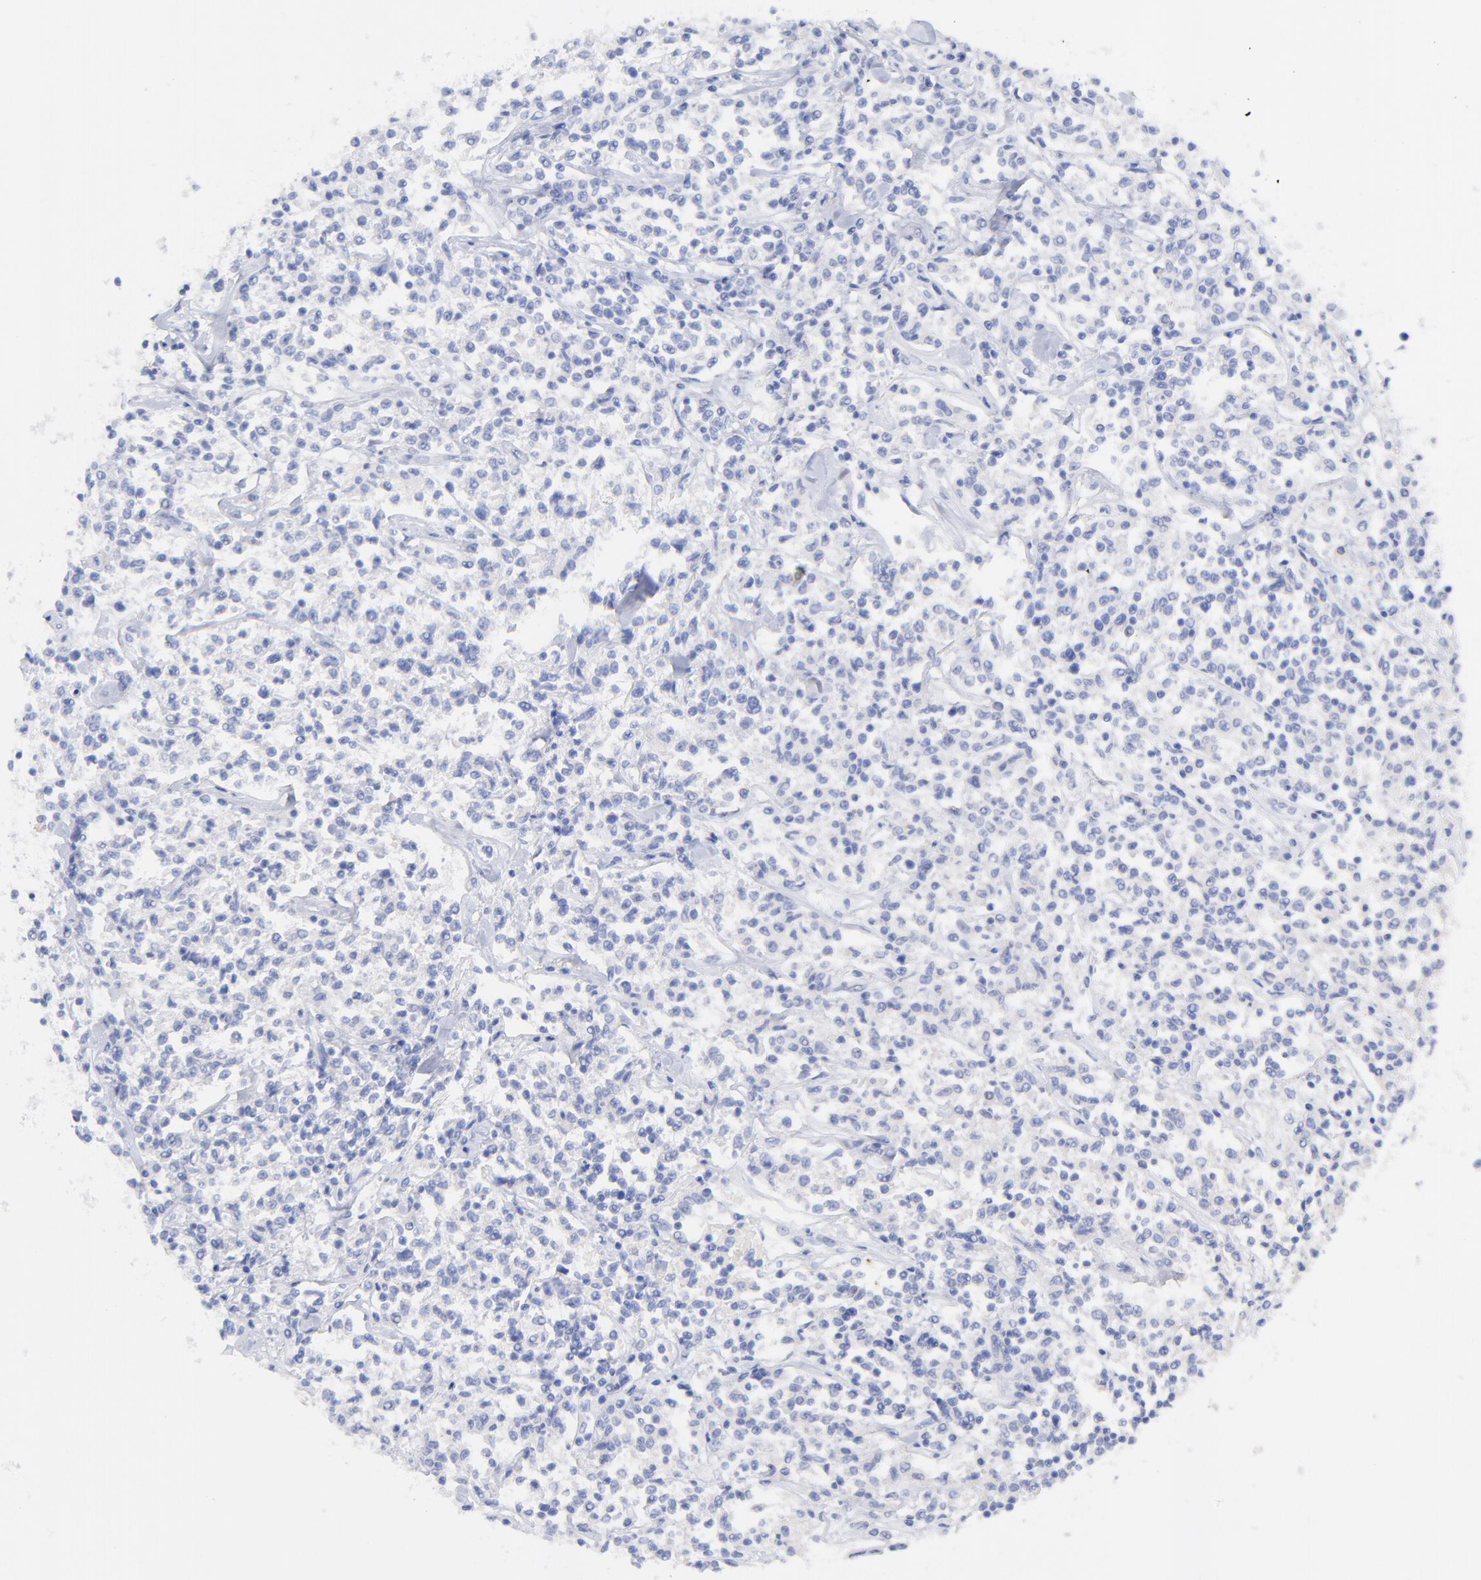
{"staining": {"intensity": "negative", "quantity": "none", "location": "none"}, "tissue": "lymphoma", "cell_type": "Tumor cells", "image_type": "cancer", "snomed": [{"axis": "morphology", "description": "Malignant lymphoma, non-Hodgkin's type, Low grade"}, {"axis": "topography", "description": "Small intestine"}], "caption": "Lymphoma was stained to show a protein in brown. There is no significant expression in tumor cells.", "gene": "CFAP57", "patient": {"sex": "female", "age": 59}}